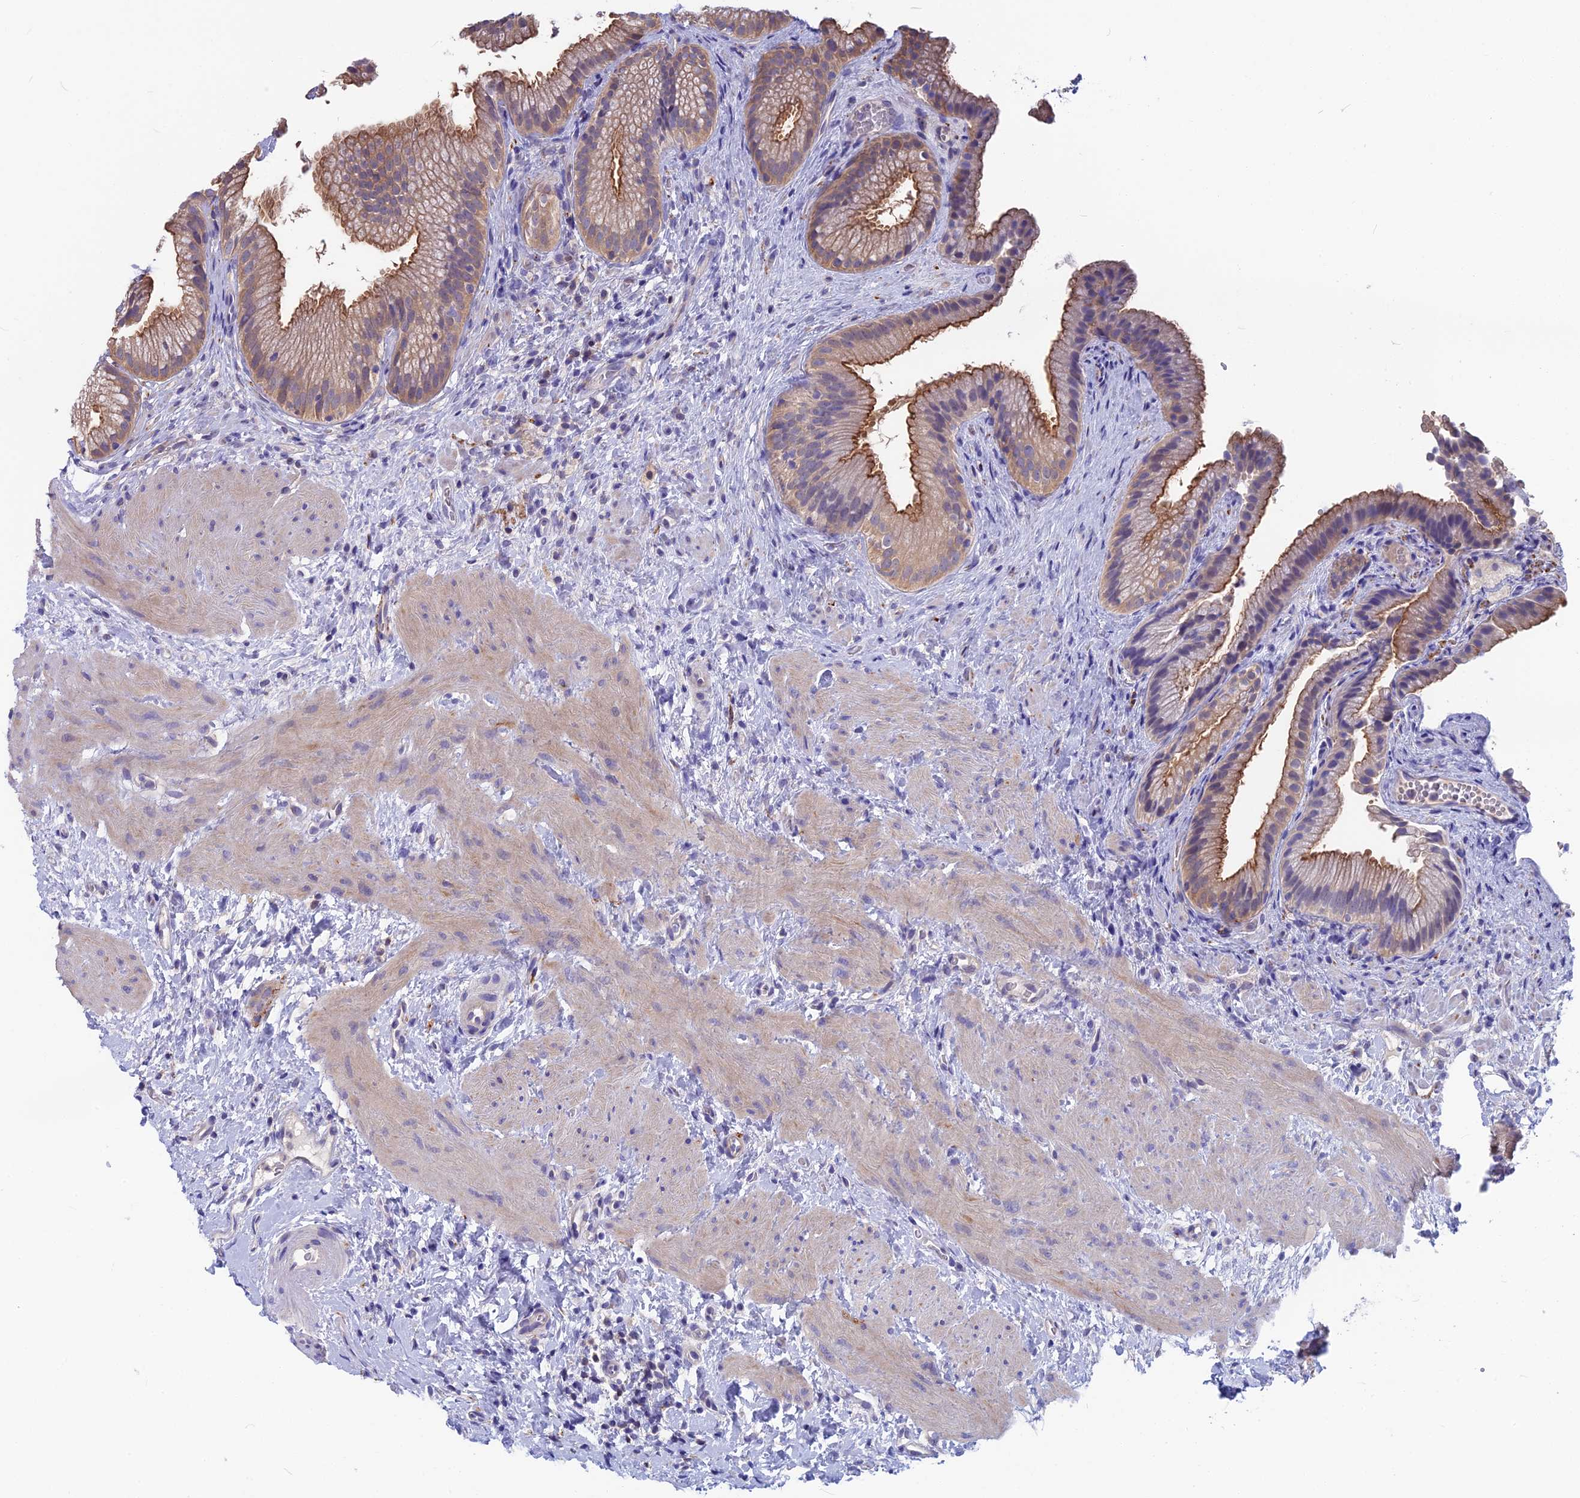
{"staining": {"intensity": "moderate", "quantity": "25%-75%", "location": "cytoplasmic/membranous"}, "tissue": "gallbladder", "cell_type": "Glandular cells", "image_type": "normal", "snomed": [{"axis": "morphology", "description": "Normal tissue, NOS"}, {"axis": "topography", "description": "Gallbladder"}], "caption": "The immunohistochemical stain shows moderate cytoplasmic/membranous positivity in glandular cells of unremarkable gallbladder. Nuclei are stained in blue.", "gene": "SNAP91", "patient": {"sex": "female", "age": 64}}